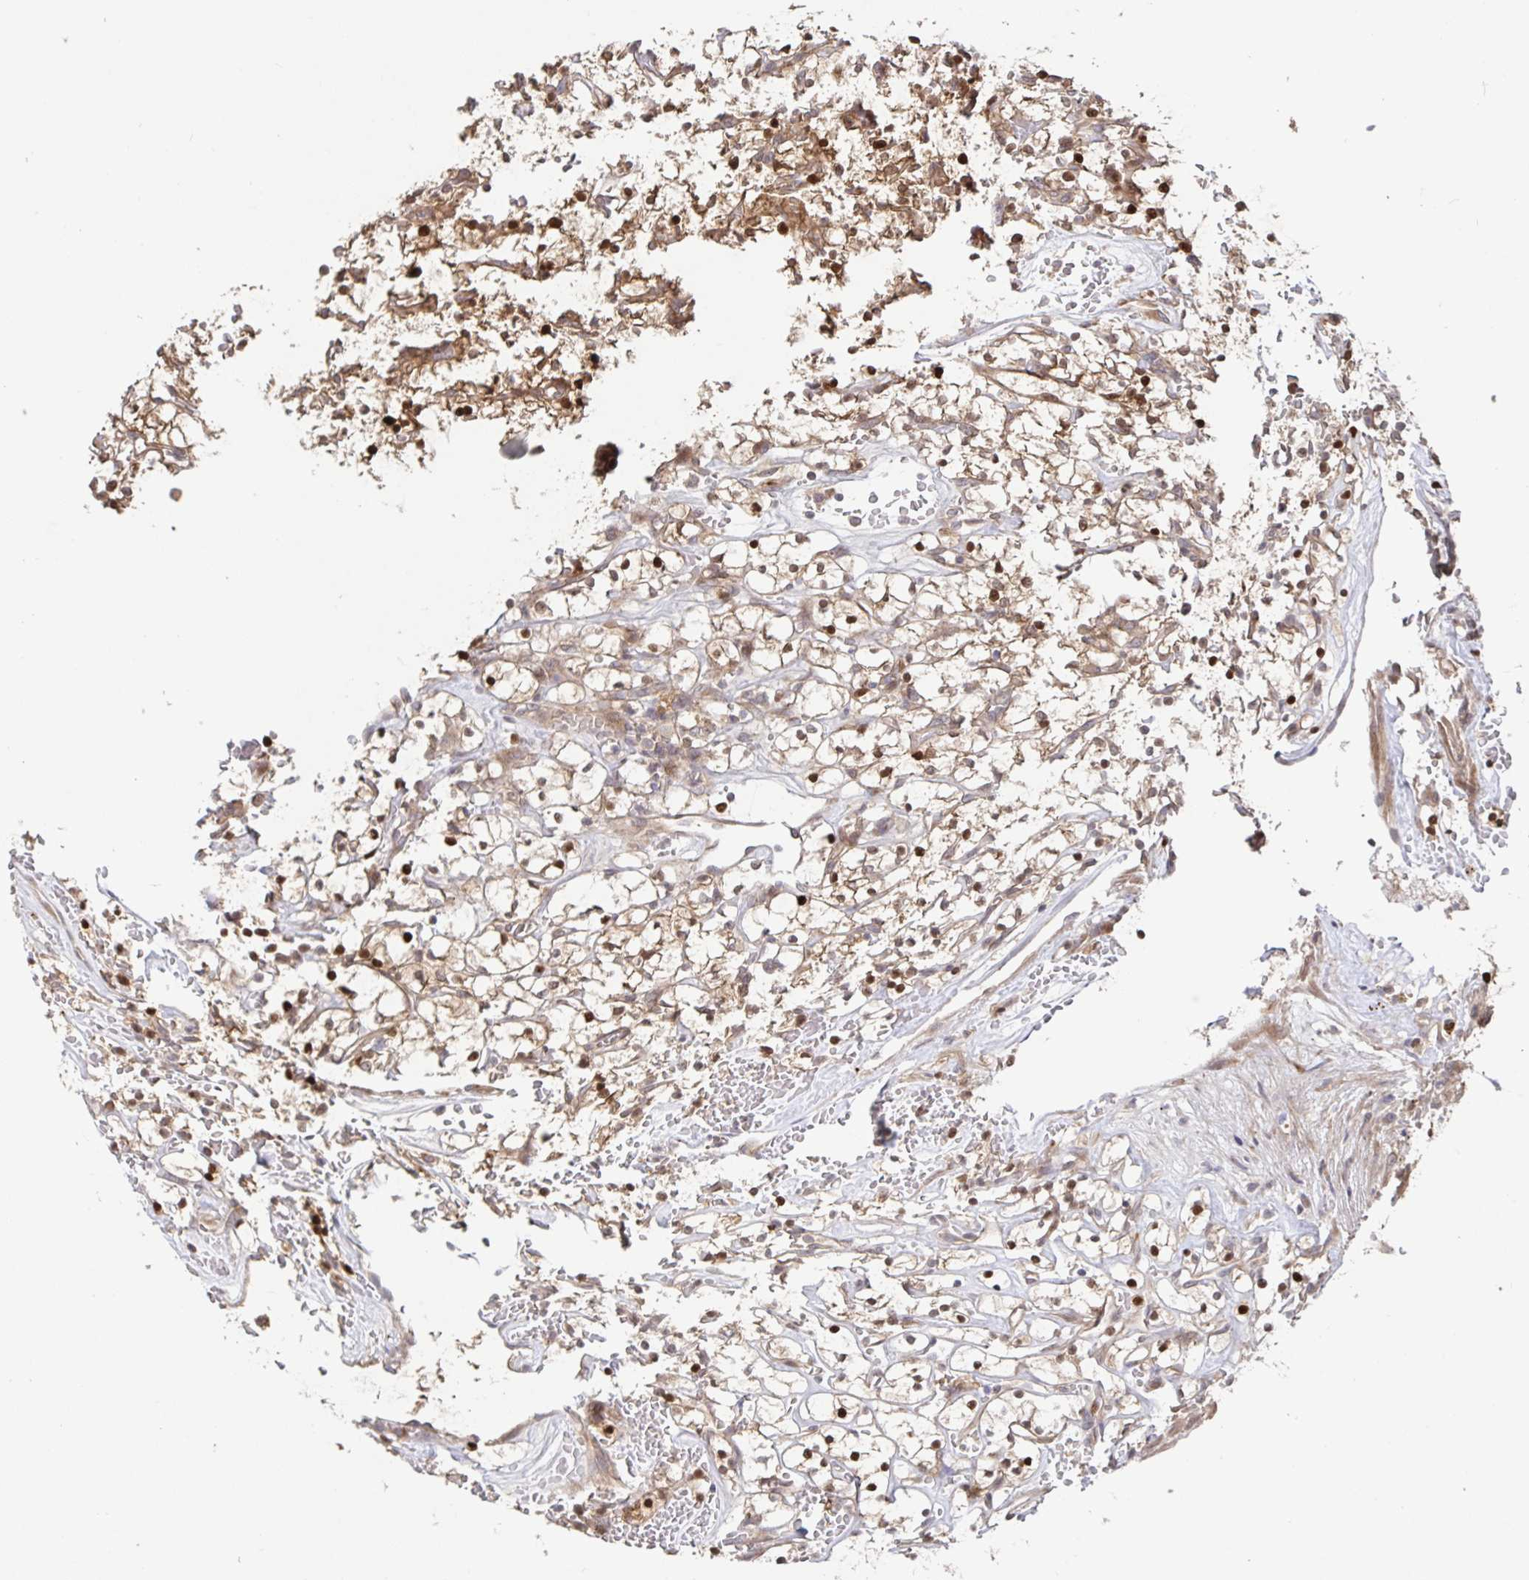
{"staining": {"intensity": "moderate", "quantity": ">75%", "location": "cytoplasmic/membranous,nuclear"}, "tissue": "renal cancer", "cell_type": "Tumor cells", "image_type": "cancer", "snomed": [{"axis": "morphology", "description": "Adenocarcinoma, NOS"}, {"axis": "topography", "description": "Kidney"}], "caption": "Human renal cancer stained for a protein (brown) reveals moderate cytoplasmic/membranous and nuclear positive positivity in approximately >75% of tumor cells.", "gene": "AACS", "patient": {"sex": "female", "age": 64}}